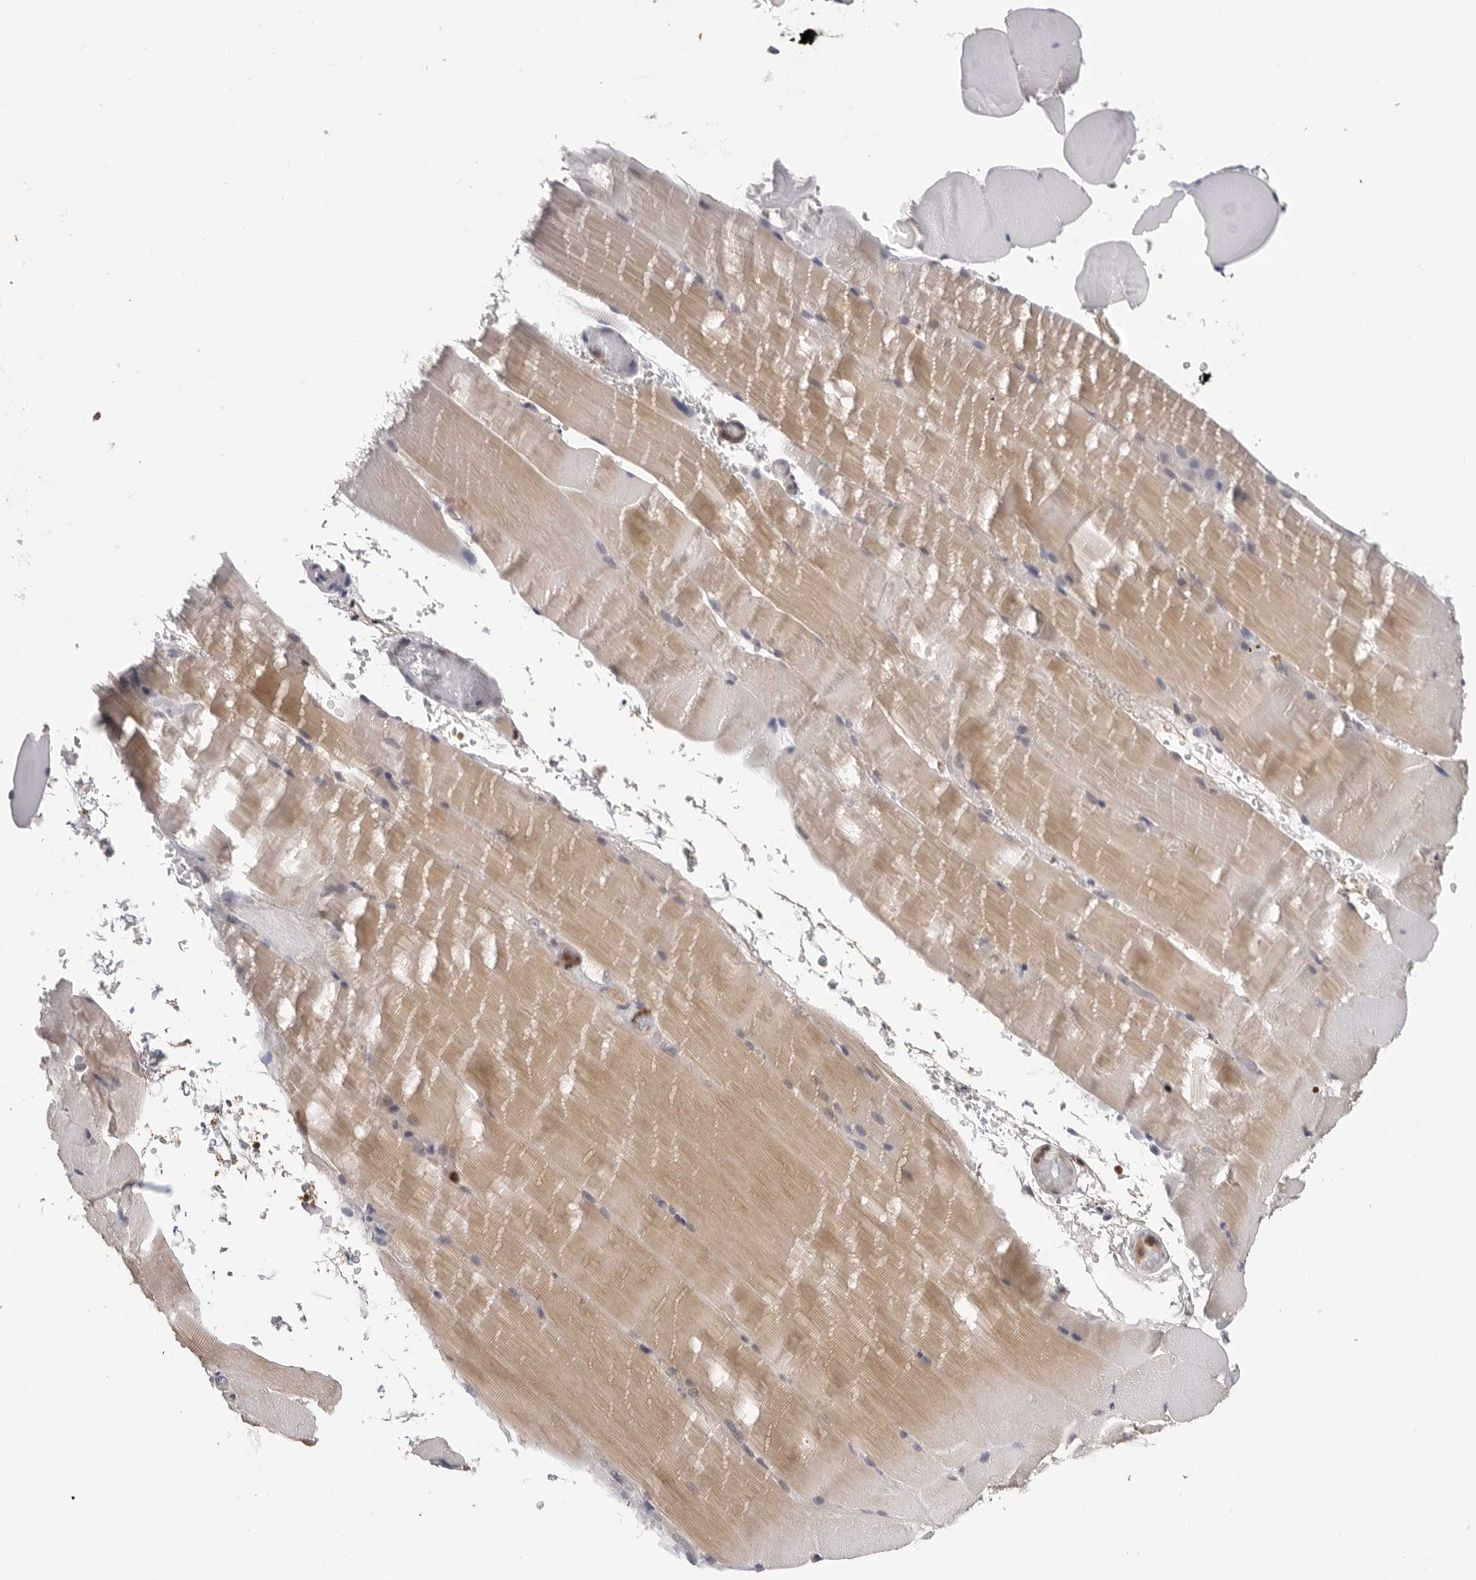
{"staining": {"intensity": "weak", "quantity": "25%-75%", "location": "cytoplasmic/membranous"}, "tissue": "skeletal muscle", "cell_type": "Myocytes", "image_type": "normal", "snomed": [{"axis": "morphology", "description": "Normal tissue, NOS"}, {"axis": "topography", "description": "Skeletal muscle"}, {"axis": "topography", "description": "Parathyroid gland"}], "caption": "A high-resolution photomicrograph shows IHC staining of normal skeletal muscle, which exhibits weak cytoplasmic/membranous expression in about 25%-75% of myocytes. (brown staining indicates protein expression, while blue staining denotes nuclei).", "gene": "TRMT13", "patient": {"sex": "female", "age": 37}}